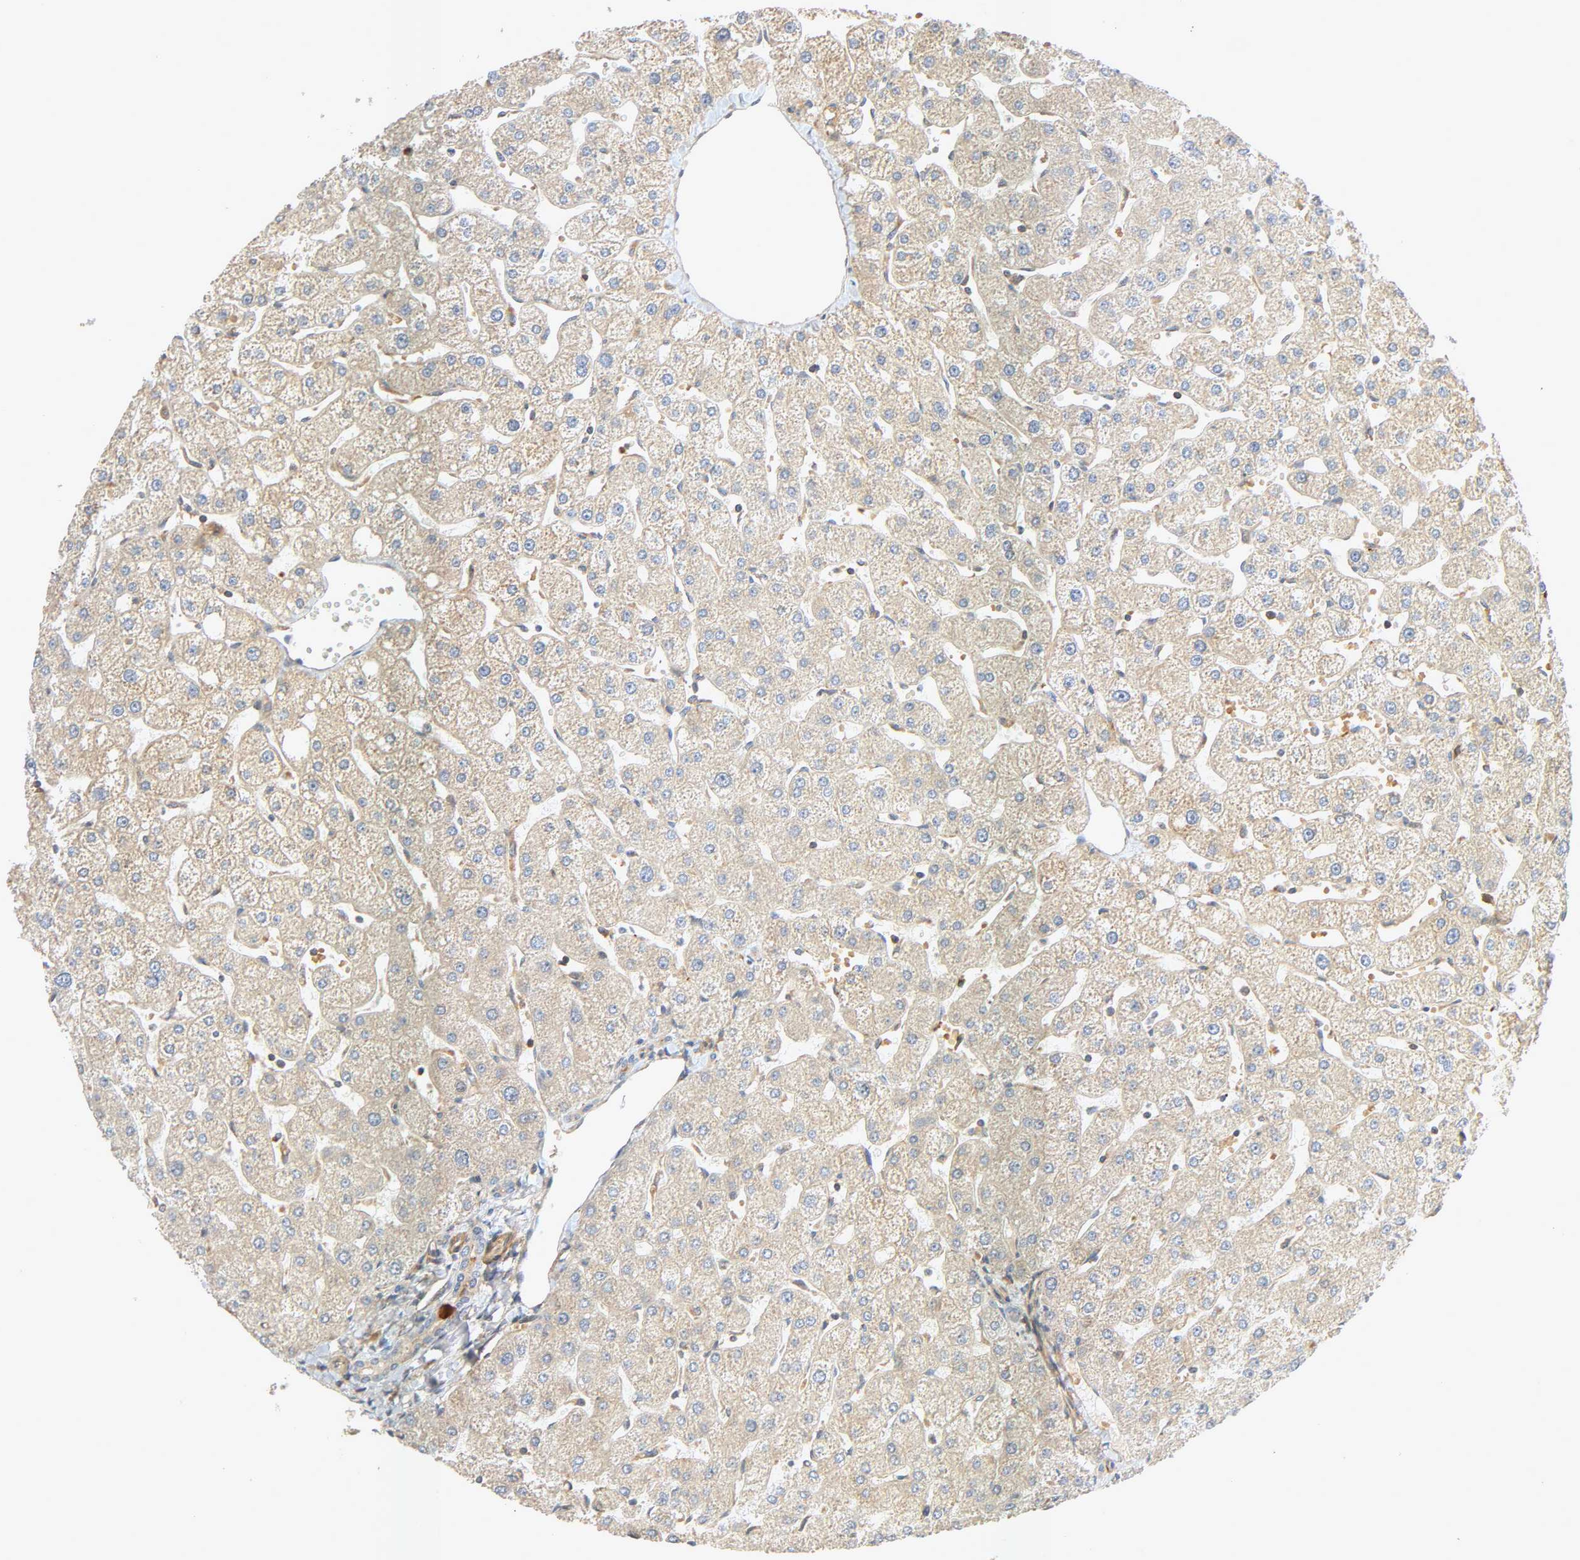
{"staining": {"intensity": "weak", "quantity": ">75%", "location": "cytoplasmic/membranous"}, "tissue": "liver", "cell_type": "Cholangiocytes", "image_type": "normal", "snomed": [{"axis": "morphology", "description": "Normal tissue, NOS"}, {"axis": "topography", "description": "Liver"}], "caption": "Immunohistochemistry histopathology image of benign liver: liver stained using immunohistochemistry exhibits low levels of weak protein expression localized specifically in the cytoplasmic/membranous of cholangiocytes, appearing as a cytoplasmic/membranous brown color.", "gene": "SGSM1", "patient": {"sex": "male", "age": 67}}